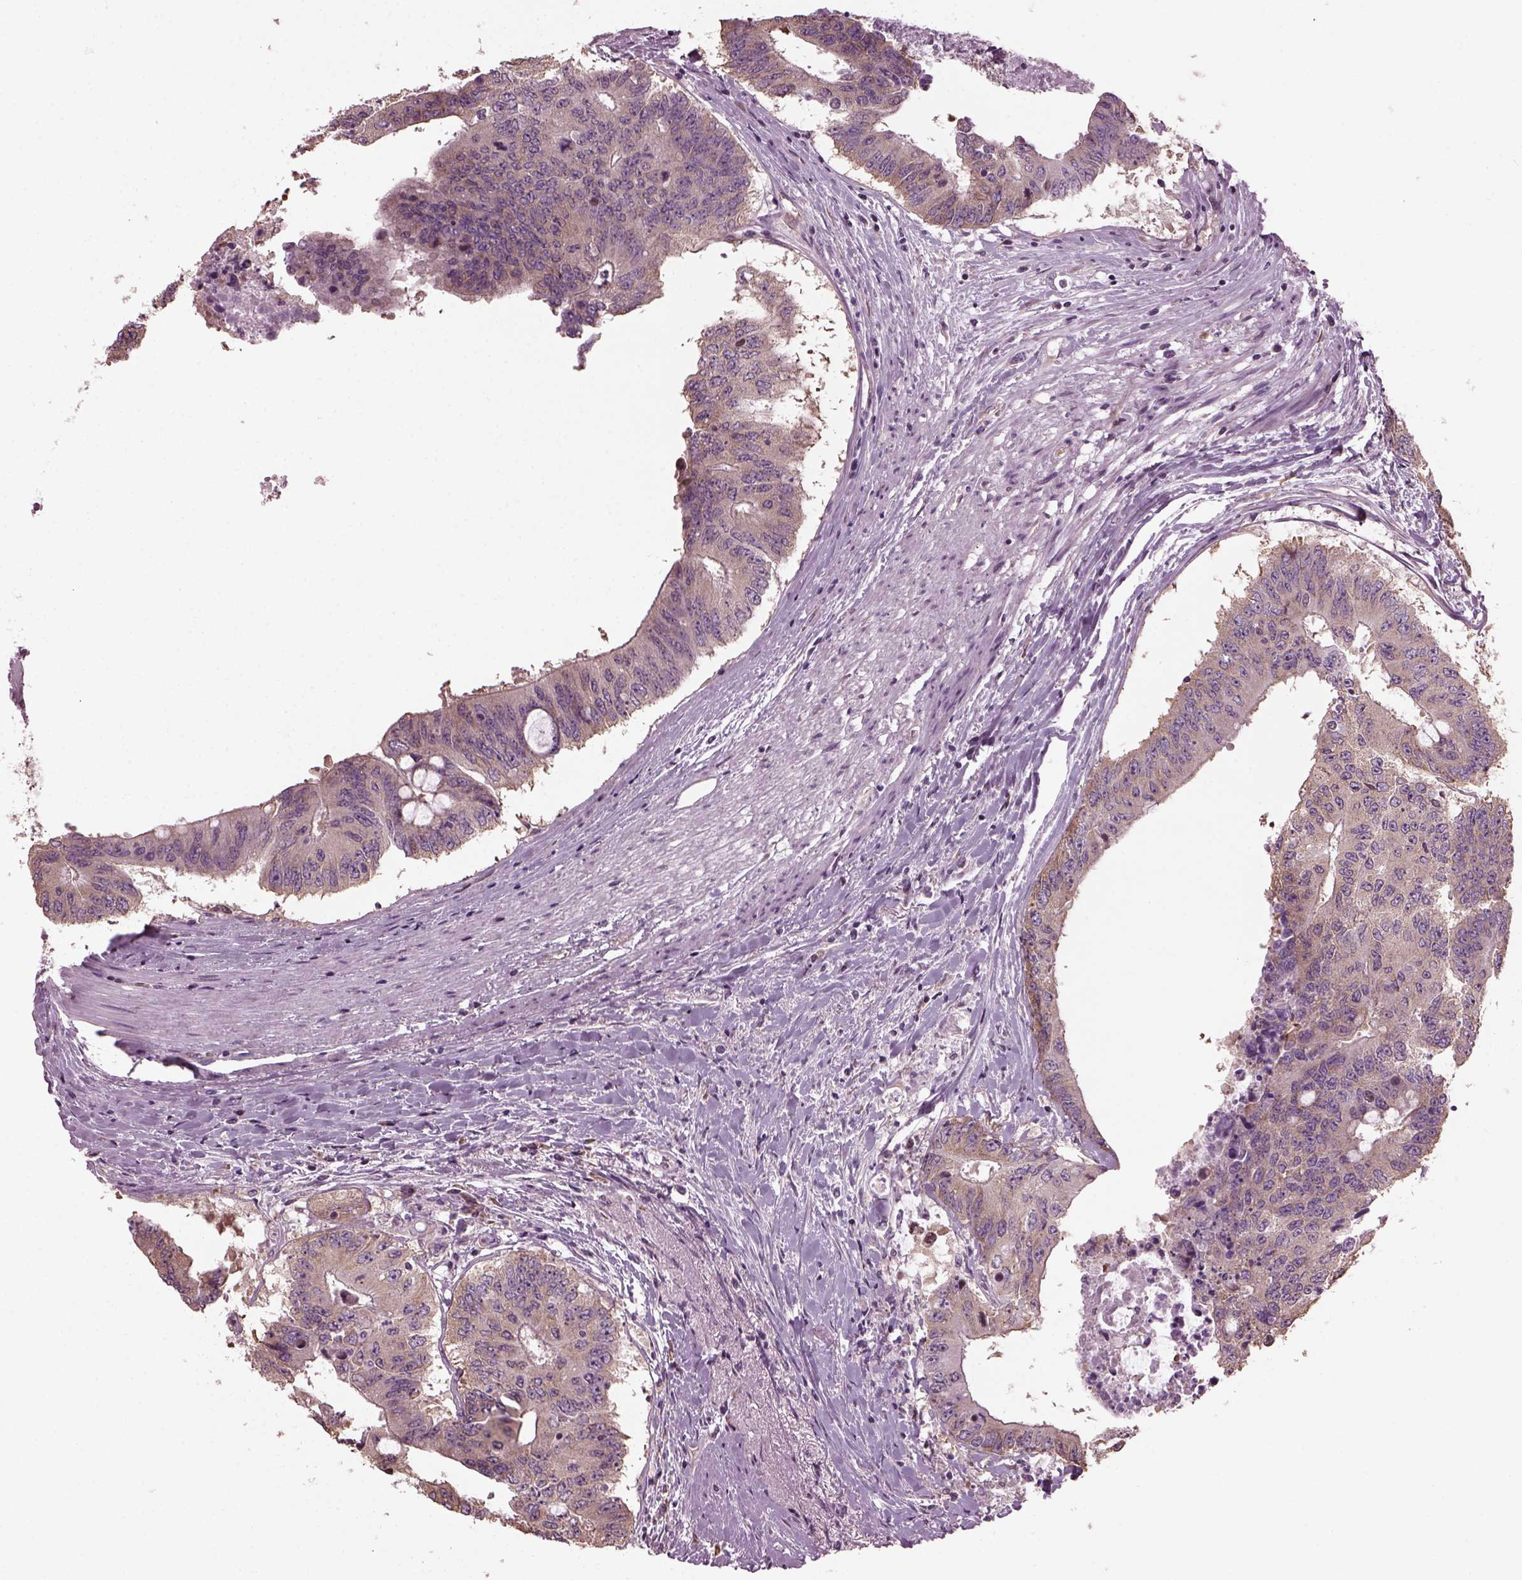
{"staining": {"intensity": "weak", "quantity": ">75%", "location": "cytoplasmic/membranous"}, "tissue": "colorectal cancer", "cell_type": "Tumor cells", "image_type": "cancer", "snomed": [{"axis": "morphology", "description": "Adenocarcinoma, NOS"}, {"axis": "topography", "description": "Rectum"}], "caption": "Weak cytoplasmic/membranous expression is identified in approximately >75% of tumor cells in colorectal adenocarcinoma. The staining is performed using DAB (3,3'-diaminobenzidine) brown chromogen to label protein expression. The nuclei are counter-stained blue using hematoxylin.", "gene": "CABP5", "patient": {"sex": "male", "age": 59}}